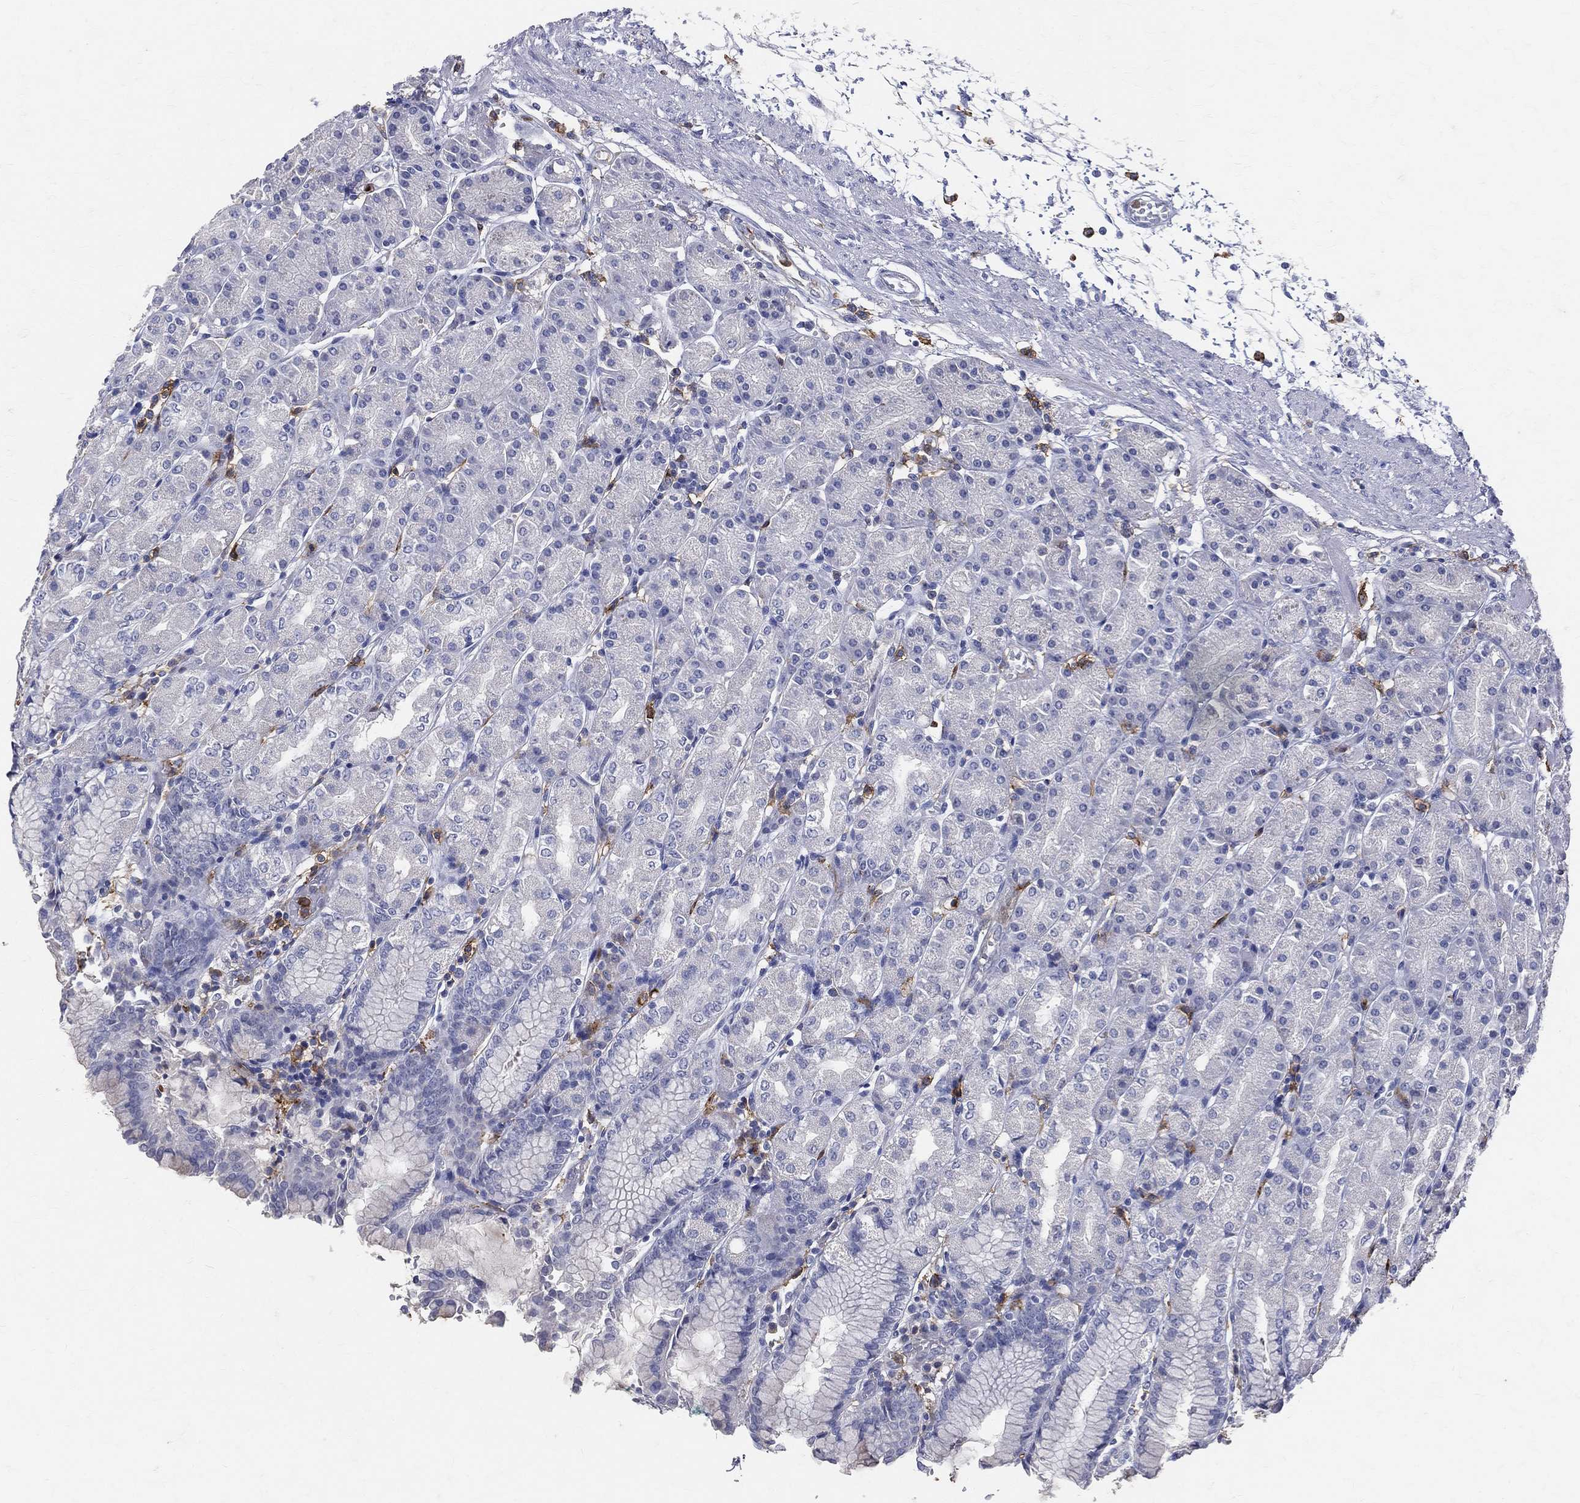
{"staining": {"intensity": "negative", "quantity": "none", "location": "none"}, "tissue": "stomach", "cell_type": "Glandular cells", "image_type": "normal", "snomed": [{"axis": "morphology", "description": "Normal tissue, NOS"}, {"axis": "morphology", "description": "Adenocarcinoma, NOS"}, {"axis": "topography", "description": "Stomach"}], "caption": "Immunohistochemistry (IHC) photomicrograph of benign human stomach stained for a protein (brown), which shows no positivity in glandular cells.", "gene": "CD33", "patient": {"sex": "female", "age": 81}}